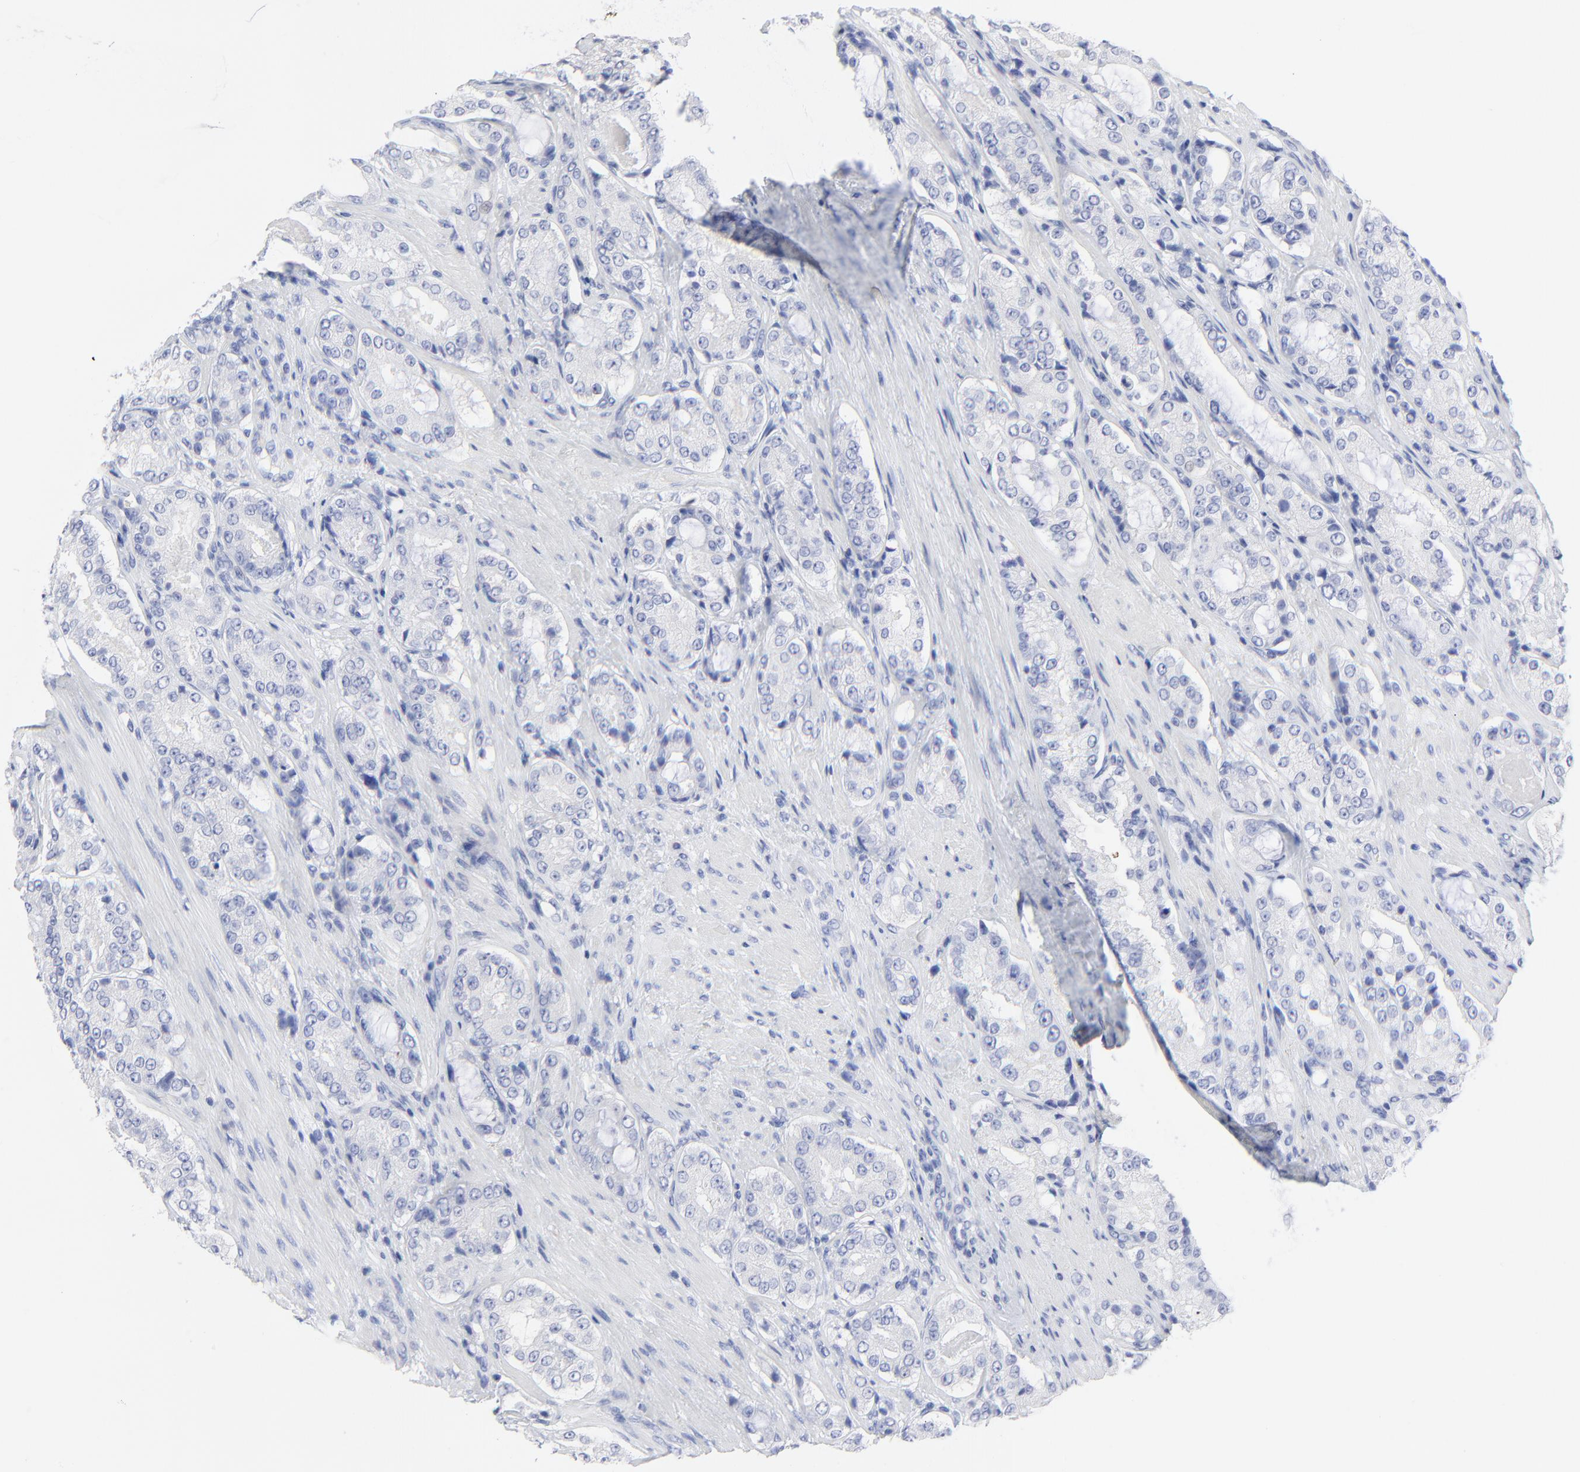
{"staining": {"intensity": "negative", "quantity": "none", "location": "none"}, "tissue": "prostate cancer", "cell_type": "Tumor cells", "image_type": "cancer", "snomed": [{"axis": "morphology", "description": "Adenocarcinoma, High grade"}, {"axis": "topography", "description": "Prostate"}], "caption": "An IHC histopathology image of adenocarcinoma (high-grade) (prostate) is shown. There is no staining in tumor cells of adenocarcinoma (high-grade) (prostate).", "gene": "PSD3", "patient": {"sex": "male", "age": 72}}